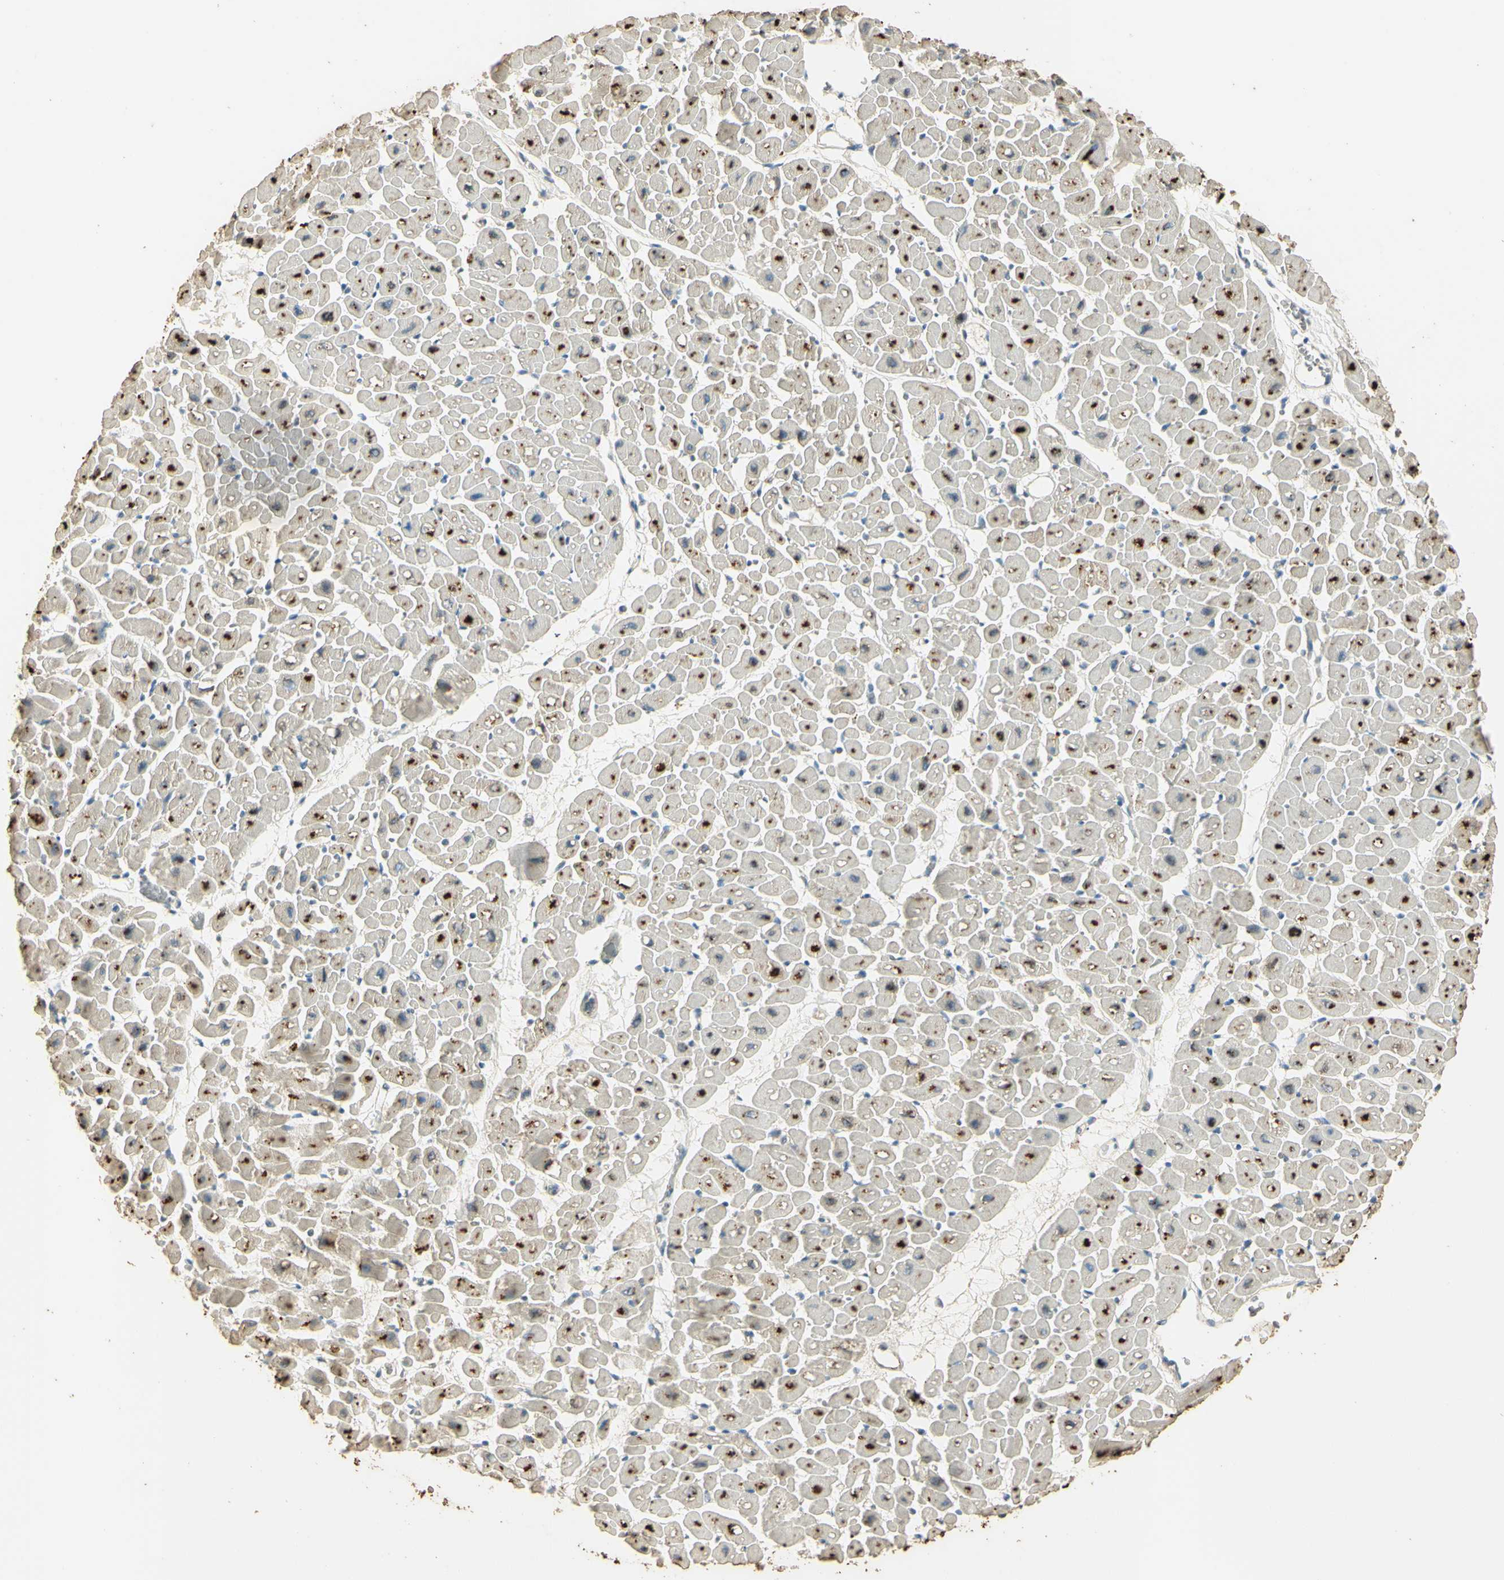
{"staining": {"intensity": "strong", "quantity": ">75%", "location": "cytoplasmic/membranous"}, "tissue": "heart muscle", "cell_type": "Cardiomyocytes", "image_type": "normal", "snomed": [{"axis": "morphology", "description": "Normal tissue, NOS"}, {"axis": "topography", "description": "Heart"}], "caption": "Protein analysis of unremarkable heart muscle demonstrates strong cytoplasmic/membranous staining in about >75% of cardiomyocytes. (DAB IHC with brightfield microscopy, high magnification).", "gene": "ARHGEF17", "patient": {"sex": "male", "age": 45}}